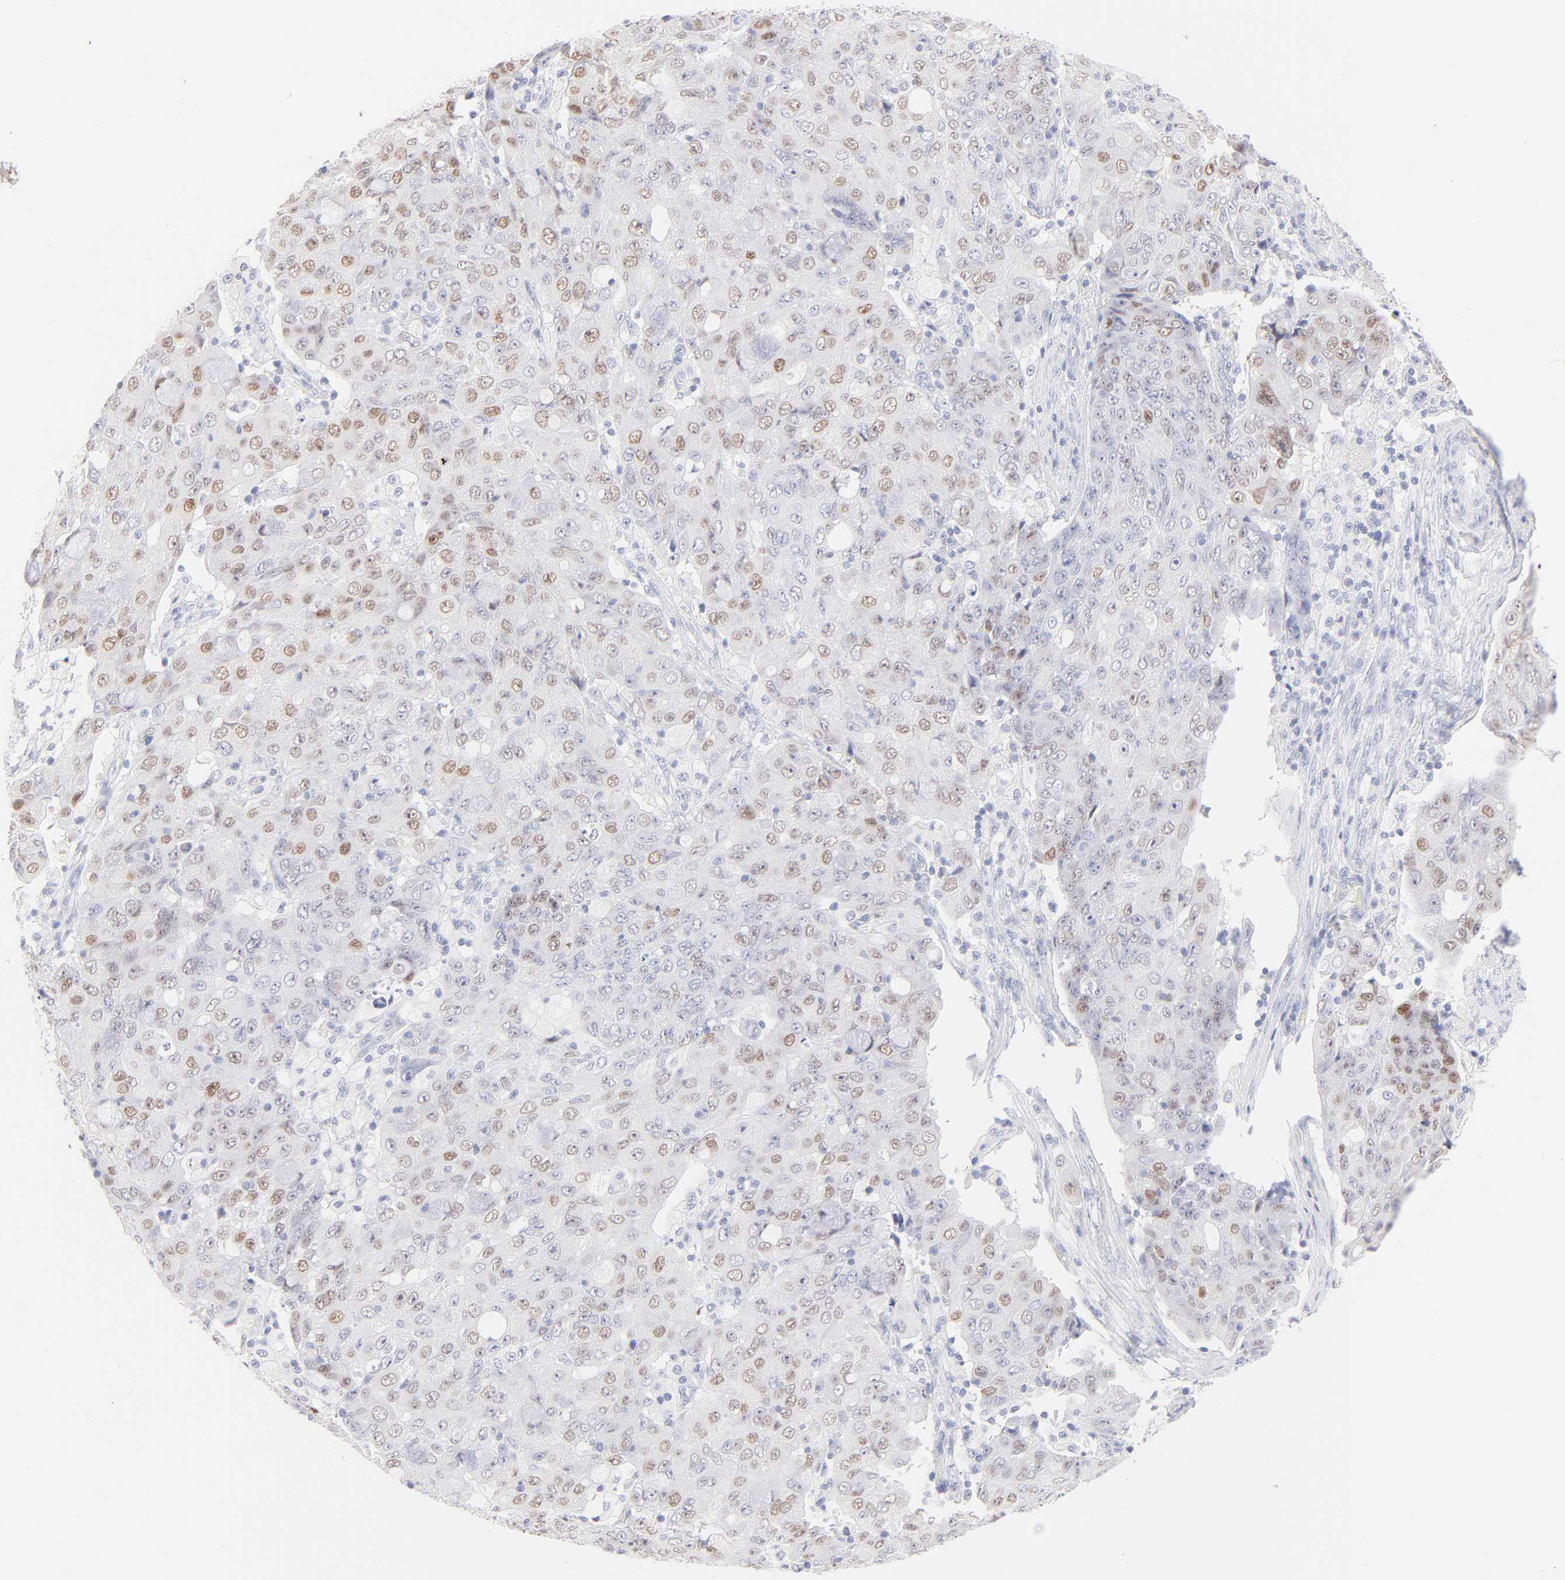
{"staining": {"intensity": "moderate", "quantity": "25%-75%", "location": "nuclear"}, "tissue": "ovarian cancer", "cell_type": "Tumor cells", "image_type": "cancer", "snomed": [{"axis": "morphology", "description": "Carcinoma, endometroid"}, {"axis": "topography", "description": "Ovary"}], "caption": "Immunohistochemistry (IHC) micrograph of ovarian endometroid carcinoma stained for a protein (brown), which displays medium levels of moderate nuclear staining in approximately 25%-75% of tumor cells.", "gene": "ELF3", "patient": {"sex": "female", "age": 42}}